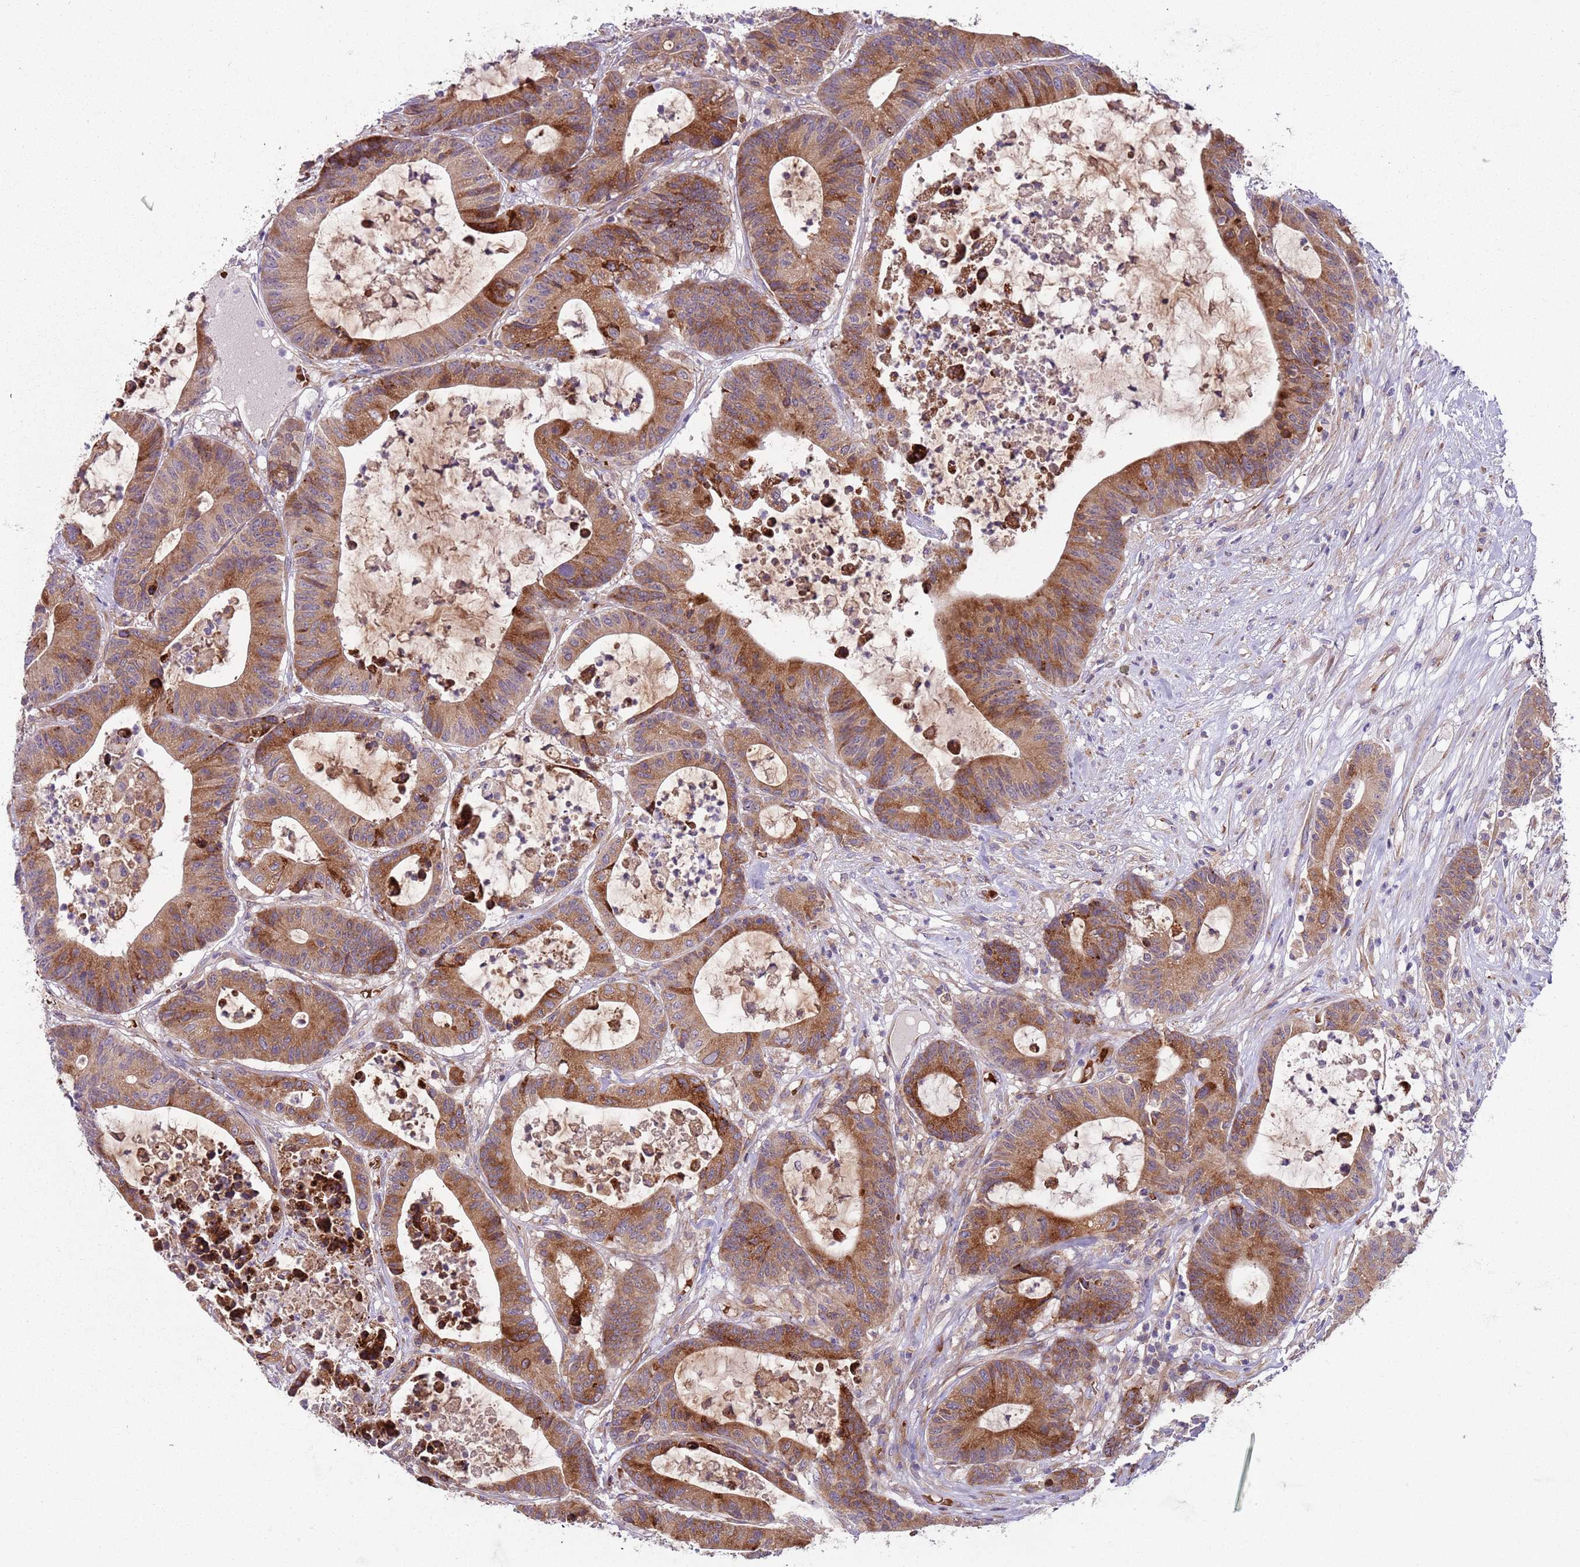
{"staining": {"intensity": "strong", "quantity": ">75%", "location": "cytoplasmic/membranous"}, "tissue": "colorectal cancer", "cell_type": "Tumor cells", "image_type": "cancer", "snomed": [{"axis": "morphology", "description": "Adenocarcinoma, NOS"}, {"axis": "topography", "description": "Colon"}], "caption": "Colorectal cancer (adenocarcinoma) was stained to show a protein in brown. There is high levels of strong cytoplasmic/membranous expression in about >75% of tumor cells.", "gene": "VWCE", "patient": {"sex": "female", "age": 84}}